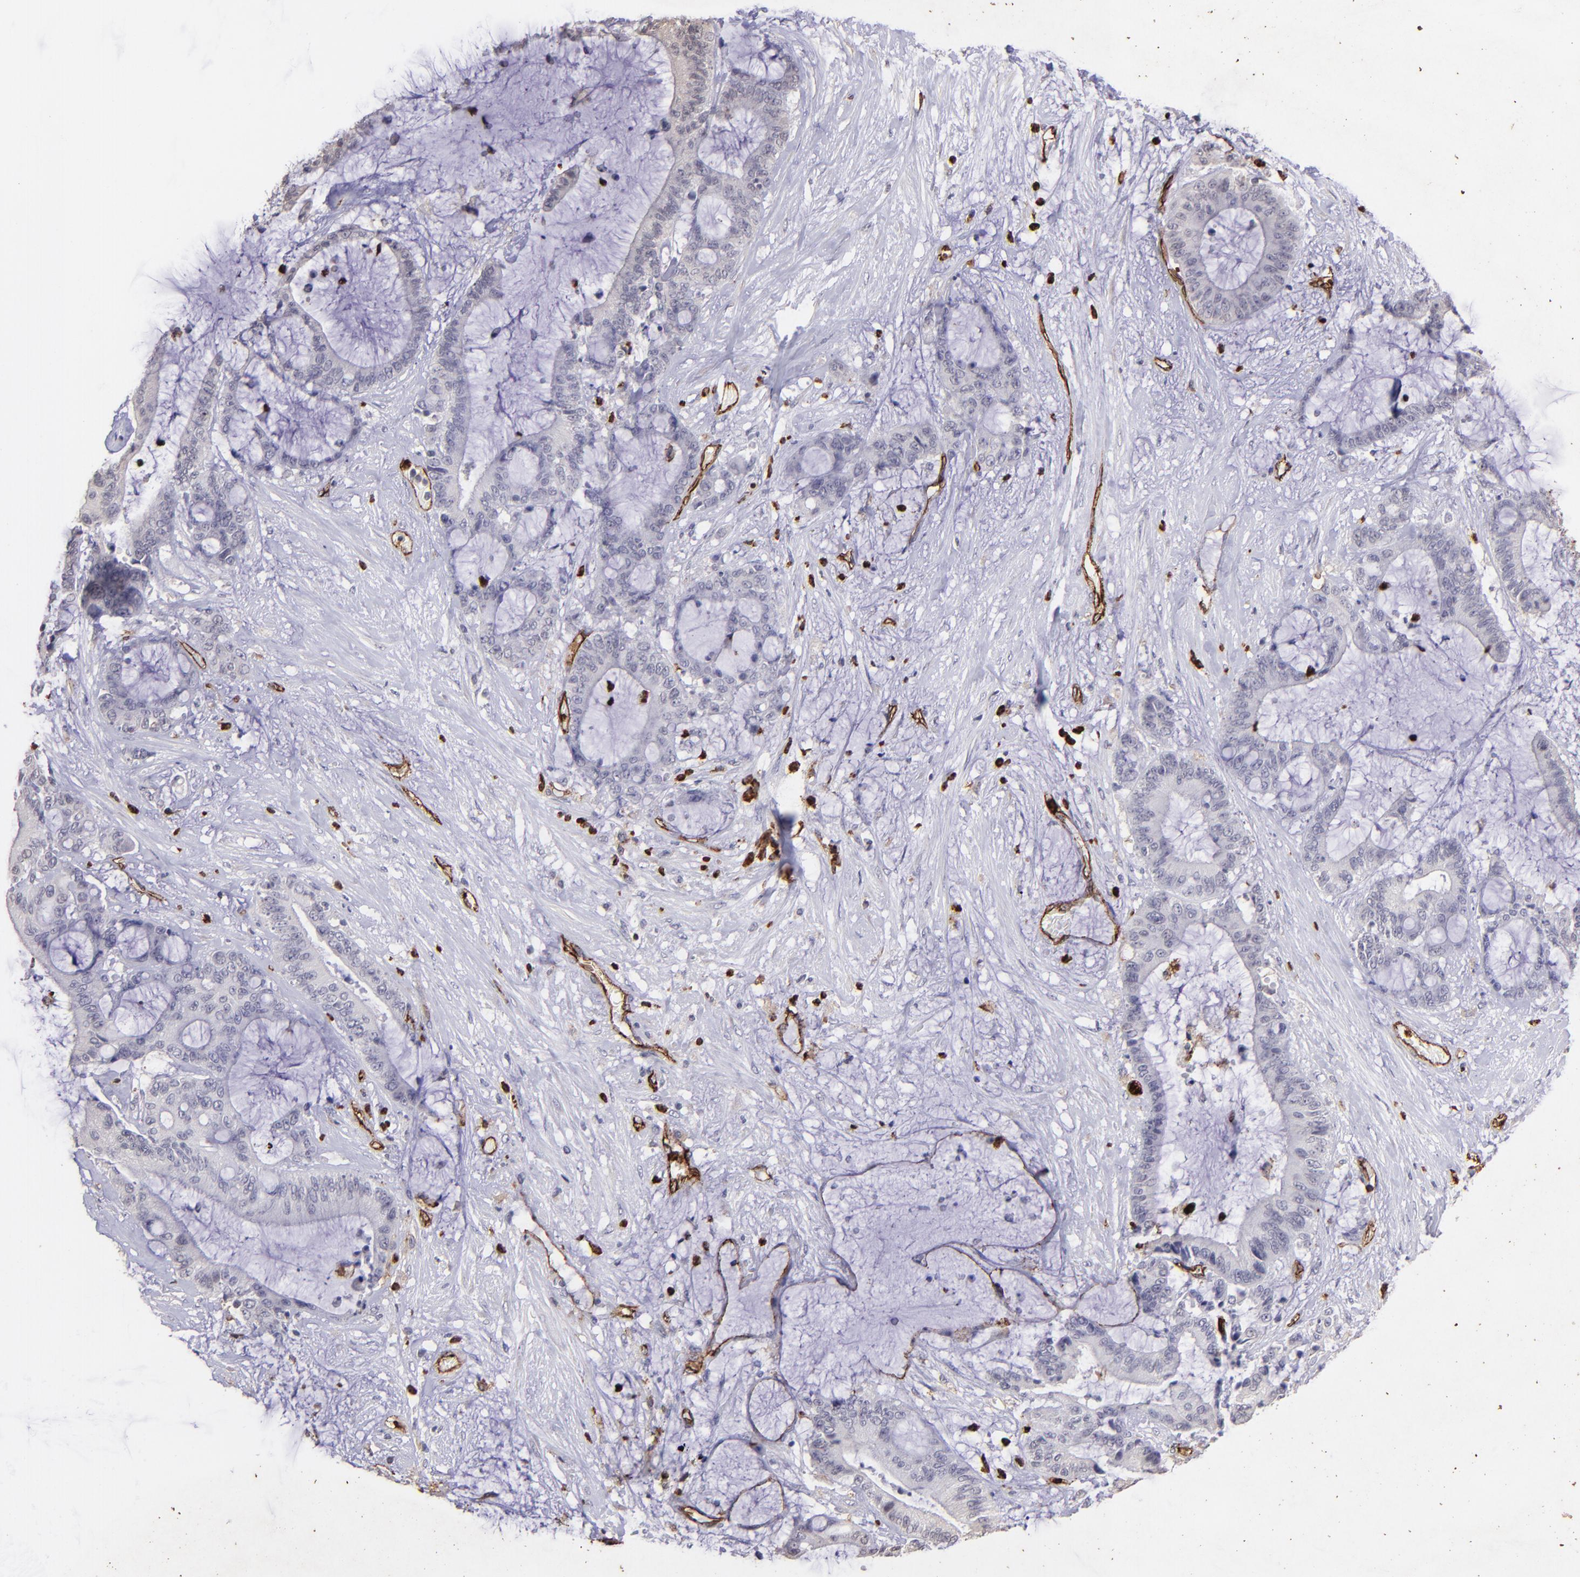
{"staining": {"intensity": "negative", "quantity": "none", "location": "none"}, "tissue": "liver cancer", "cell_type": "Tumor cells", "image_type": "cancer", "snomed": [{"axis": "morphology", "description": "Cholangiocarcinoma"}, {"axis": "topography", "description": "Liver"}], "caption": "IHC photomicrograph of human liver cancer (cholangiocarcinoma) stained for a protein (brown), which demonstrates no staining in tumor cells. (Stains: DAB immunohistochemistry (IHC) with hematoxylin counter stain, Microscopy: brightfield microscopy at high magnification).", "gene": "DYSF", "patient": {"sex": "female", "age": 73}}